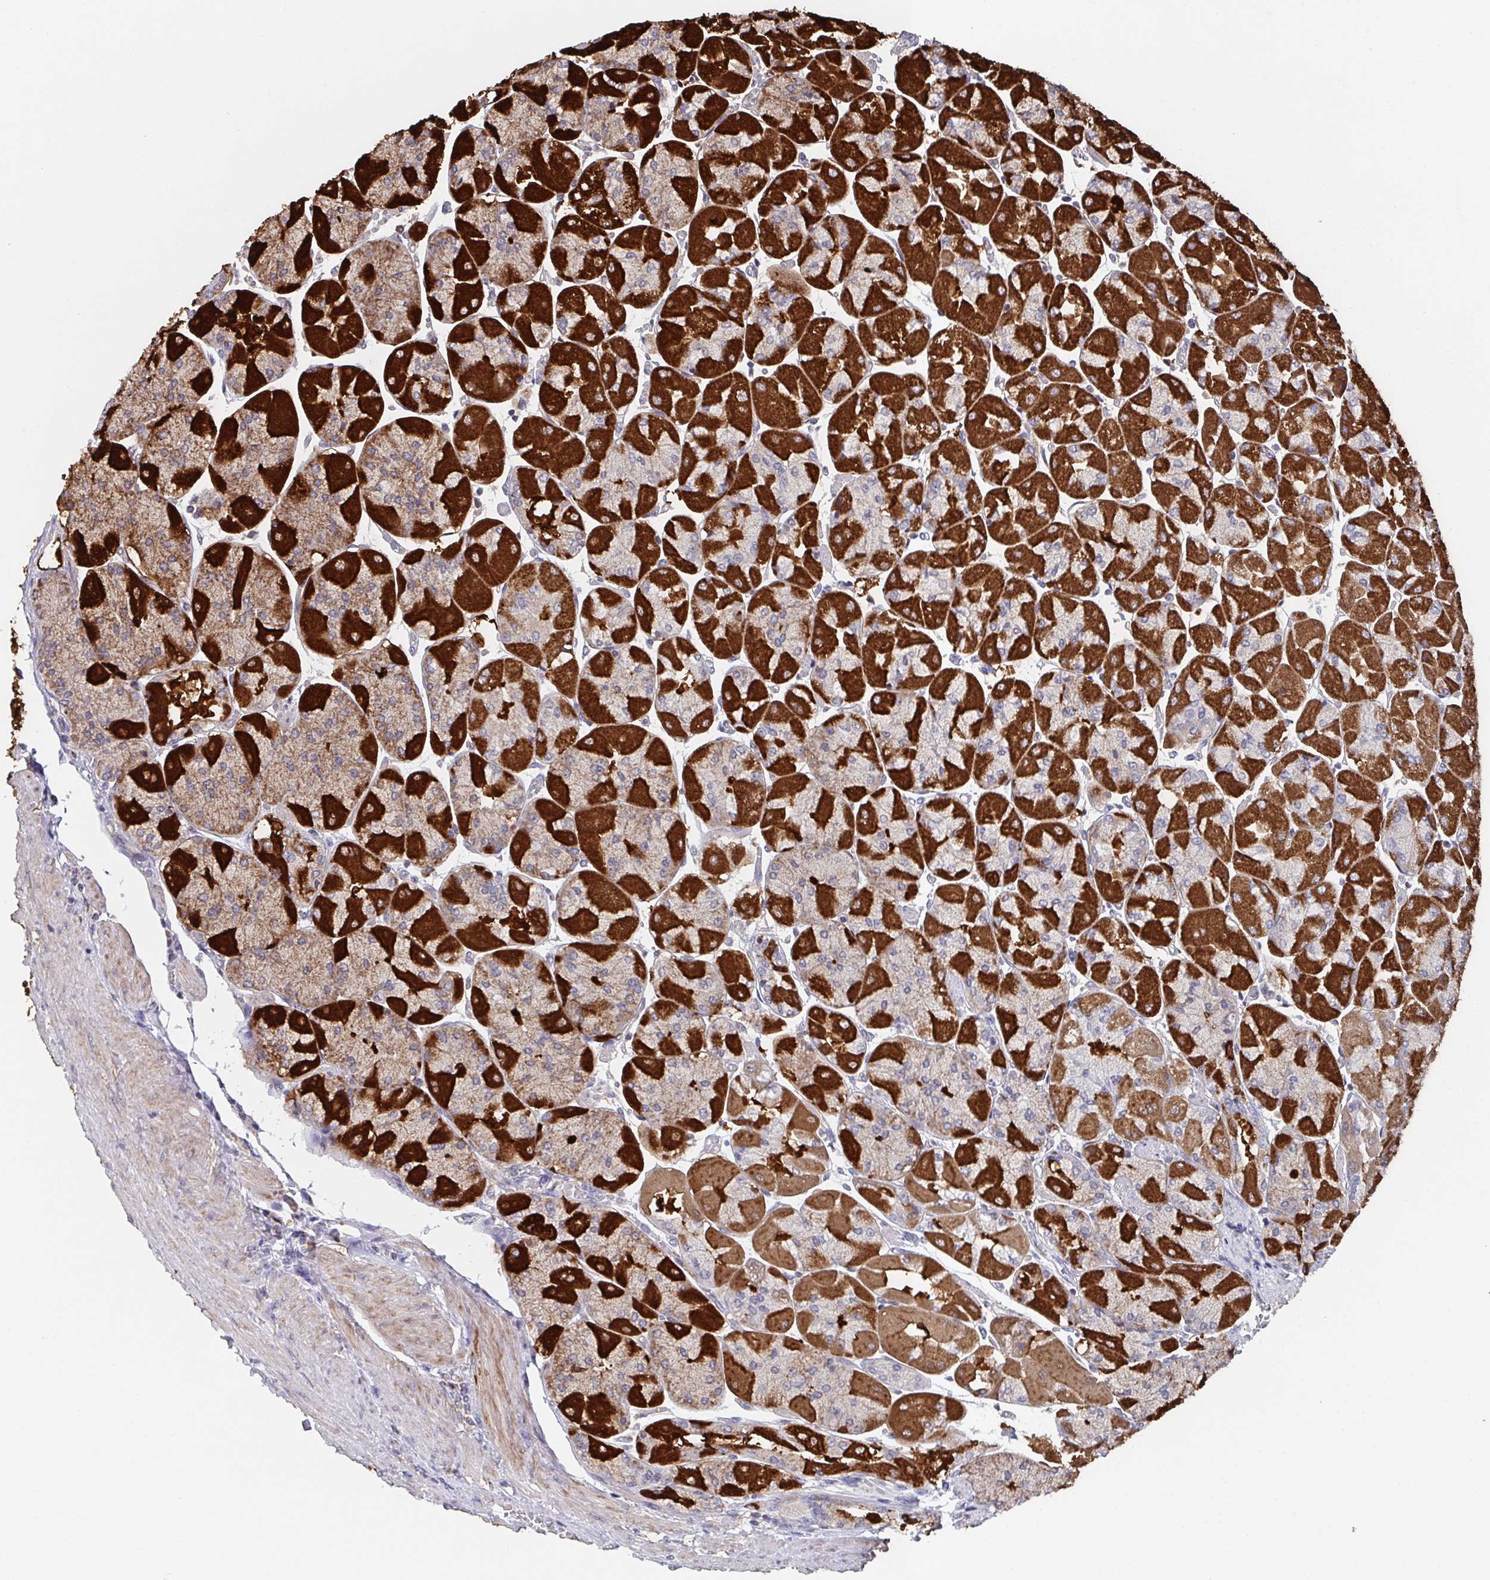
{"staining": {"intensity": "strong", "quantity": "25%-75%", "location": "cytoplasmic/membranous"}, "tissue": "stomach", "cell_type": "Glandular cells", "image_type": "normal", "snomed": [{"axis": "morphology", "description": "Normal tissue, NOS"}, {"axis": "topography", "description": "Stomach"}], "caption": "Strong cytoplasmic/membranous positivity is identified in approximately 25%-75% of glandular cells in normal stomach. The staining was performed using DAB (3,3'-diaminobenzidine) to visualize the protein expression in brown, while the nuclei were stained in blue with hematoxylin (Magnification: 20x).", "gene": "MT", "patient": {"sex": "female", "age": 61}}